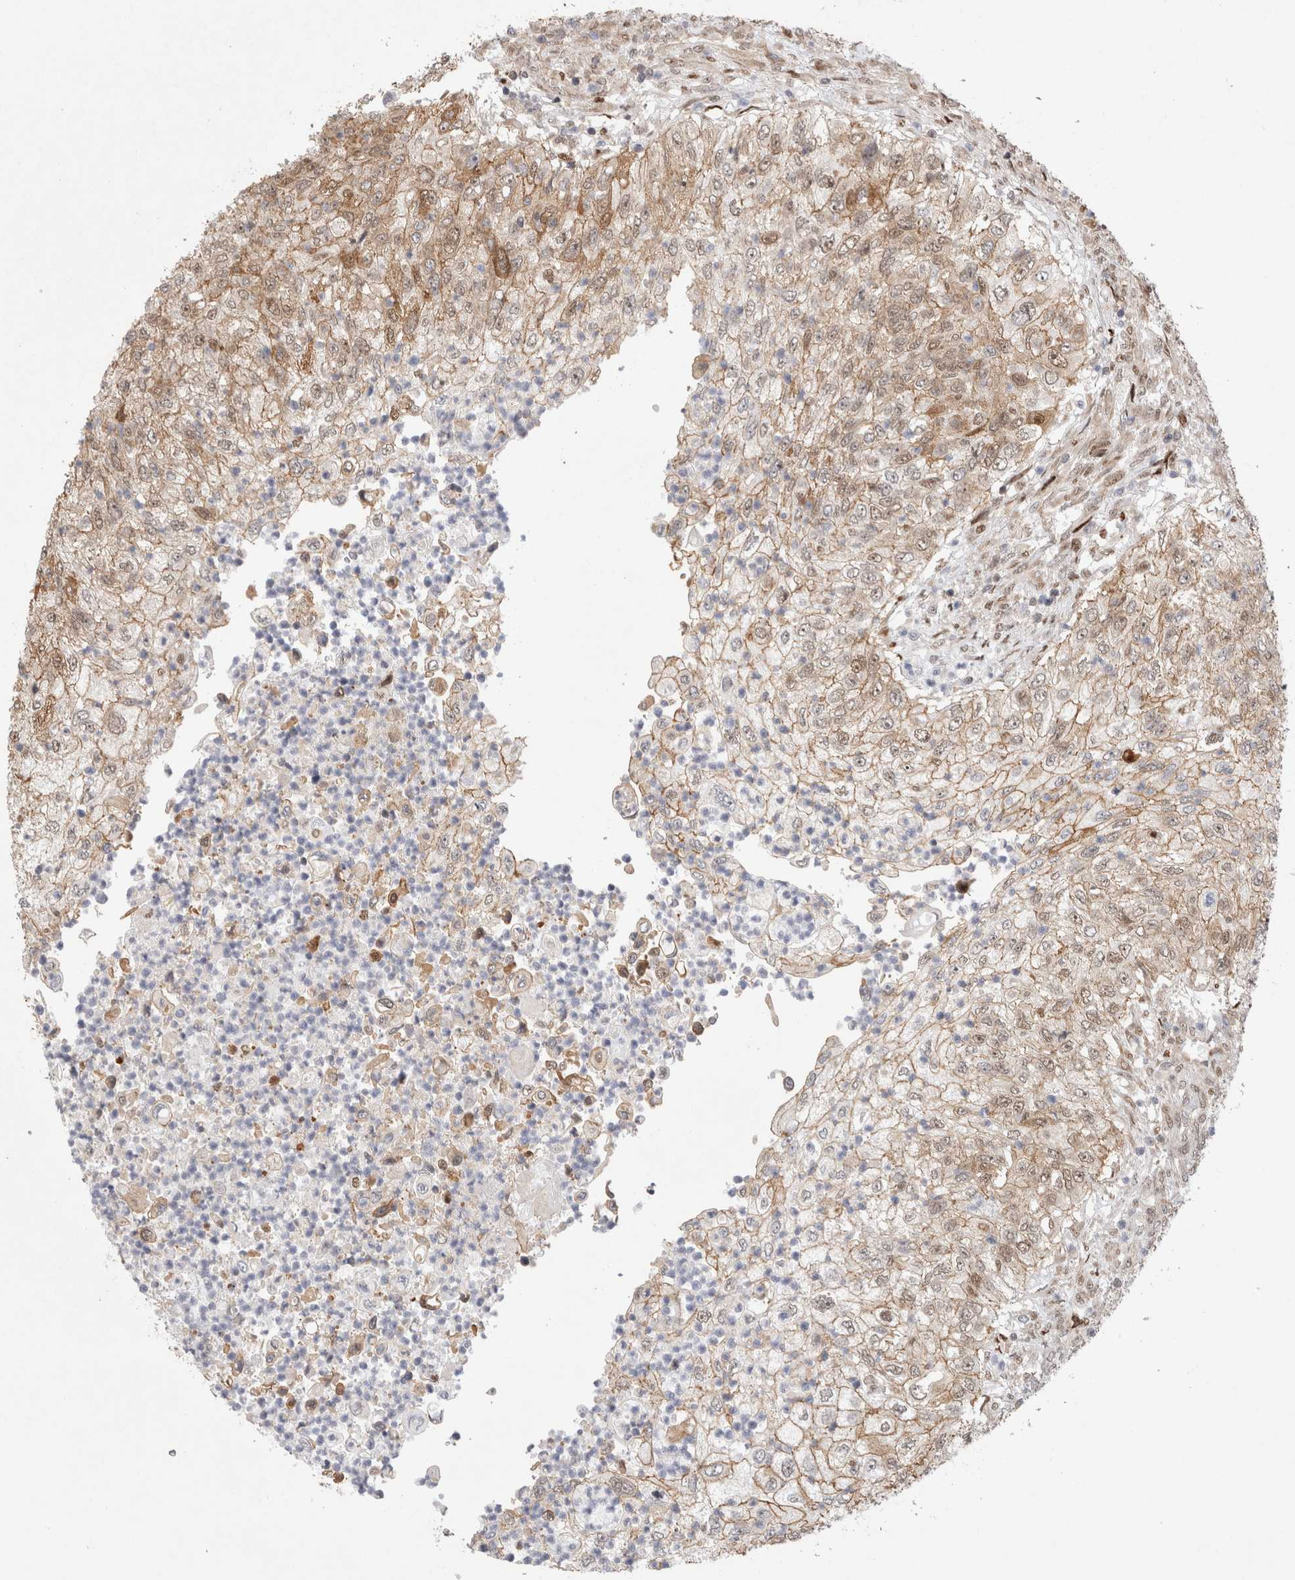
{"staining": {"intensity": "weak", "quantity": ">75%", "location": "cytoplasmic/membranous,nuclear"}, "tissue": "urothelial cancer", "cell_type": "Tumor cells", "image_type": "cancer", "snomed": [{"axis": "morphology", "description": "Urothelial carcinoma, High grade"}, {"axis": "topography", "description": "Urinary bladder"}], "caption": "Human urothelial cancer stained with a protein marker demonstrates weak staining in tumor cells.", "gene": "TCF4", "patient": {"sex": "female", "age": 60}}